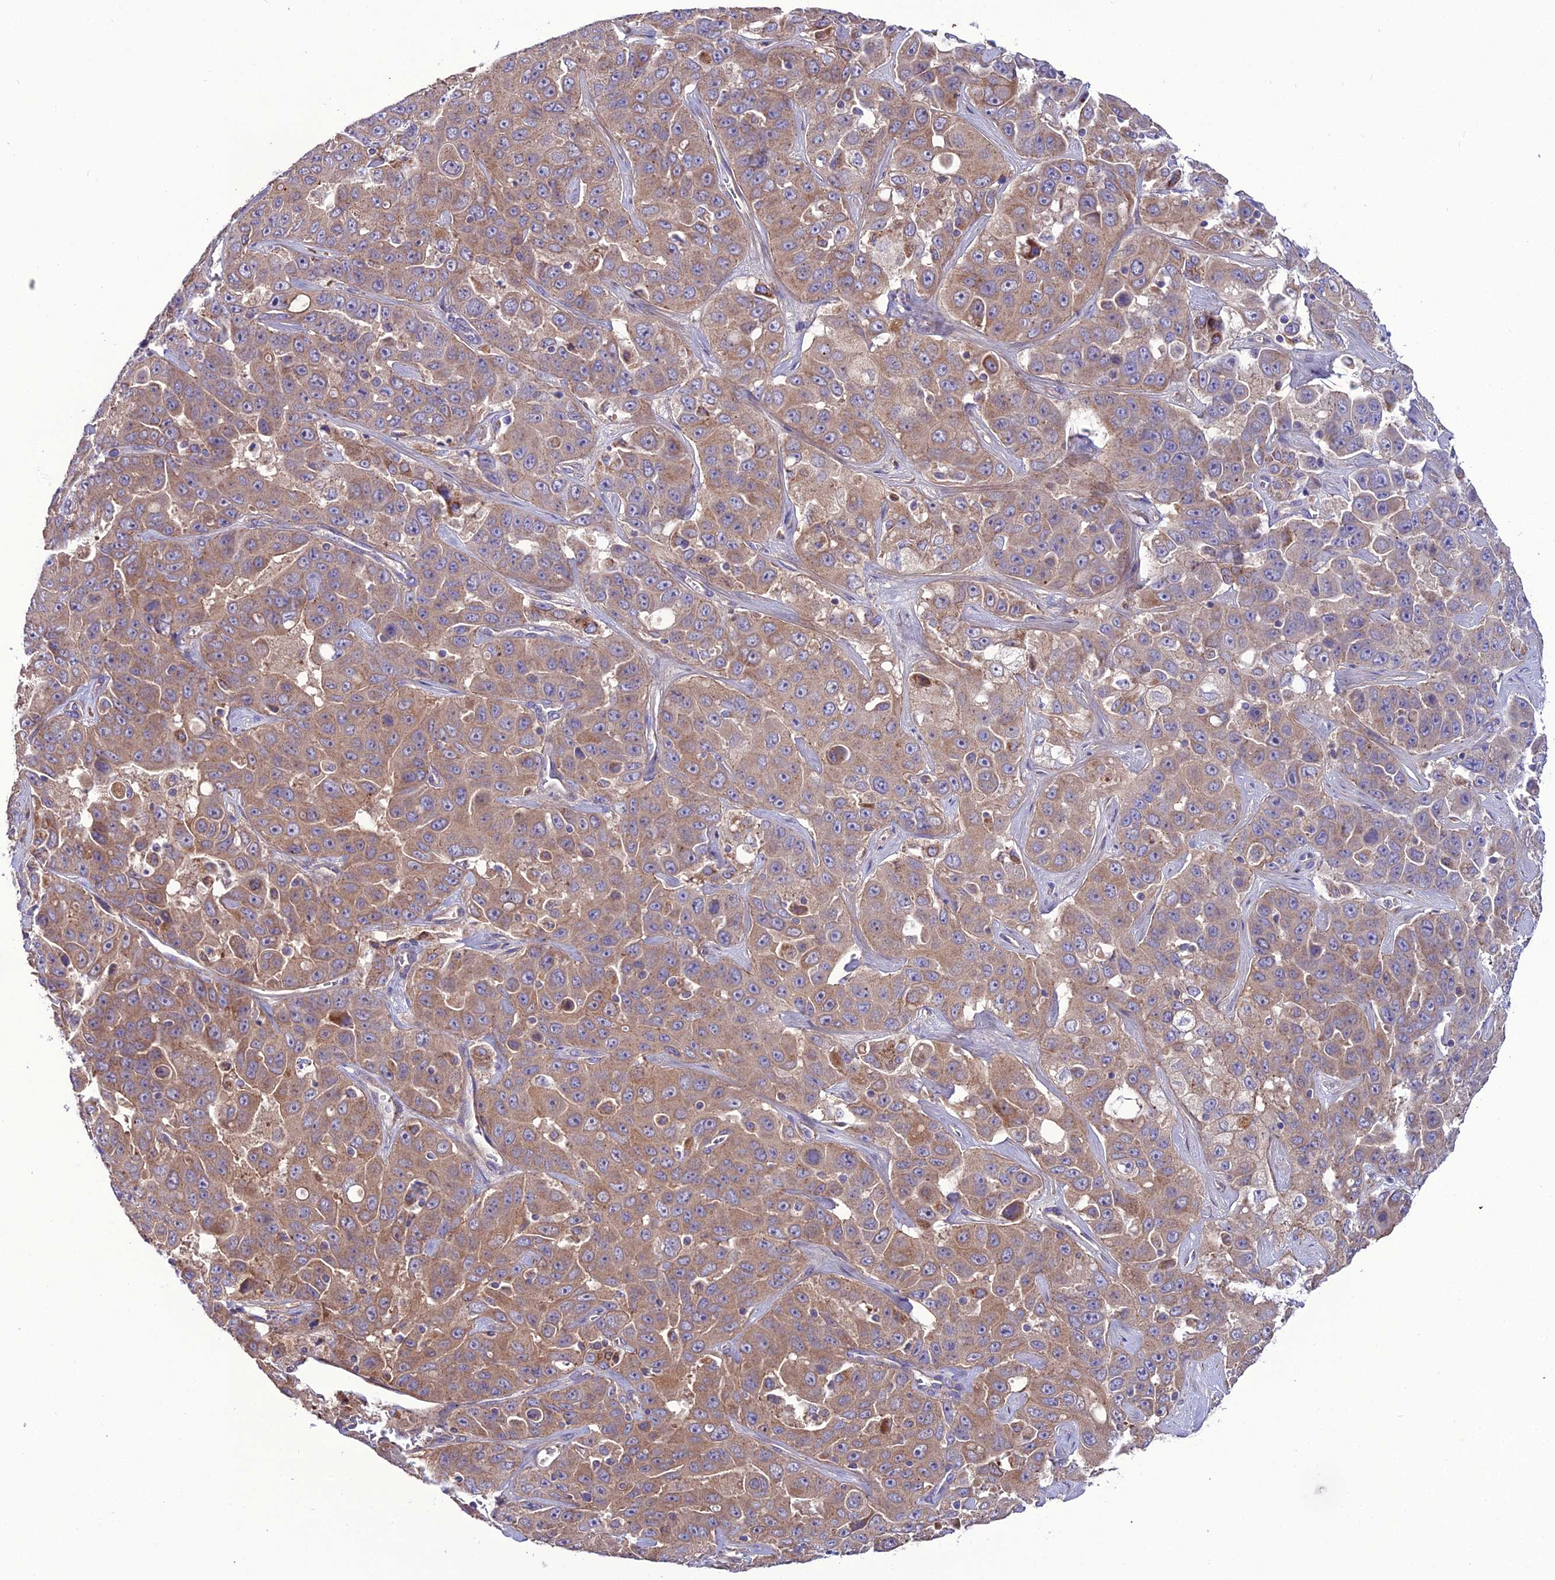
{"staining": {"intensity": "moderate", "quantity": ">75%", "location": "cytoplasmic/membranous"}, "tissue": "liver cancer", "cell_type": "Tumor cells", "image_type": "cancer", "snomed": [{"axis": "morphology", "description": "Cholangiocarcinoma"}, {"axis": "topography", "description": "Liver"}], "caption": "Immunohistochemistry (IHC) (DAB (3,3'-diaminobenzidine)) staining of cholangiocarcinoma (liver) demonstrates moderate cytoplasmic/membranous protein expression in approximately >75% of tumor cells.", "gene": "PPIL3", "patient": {"sex": "female", "age": 52}}